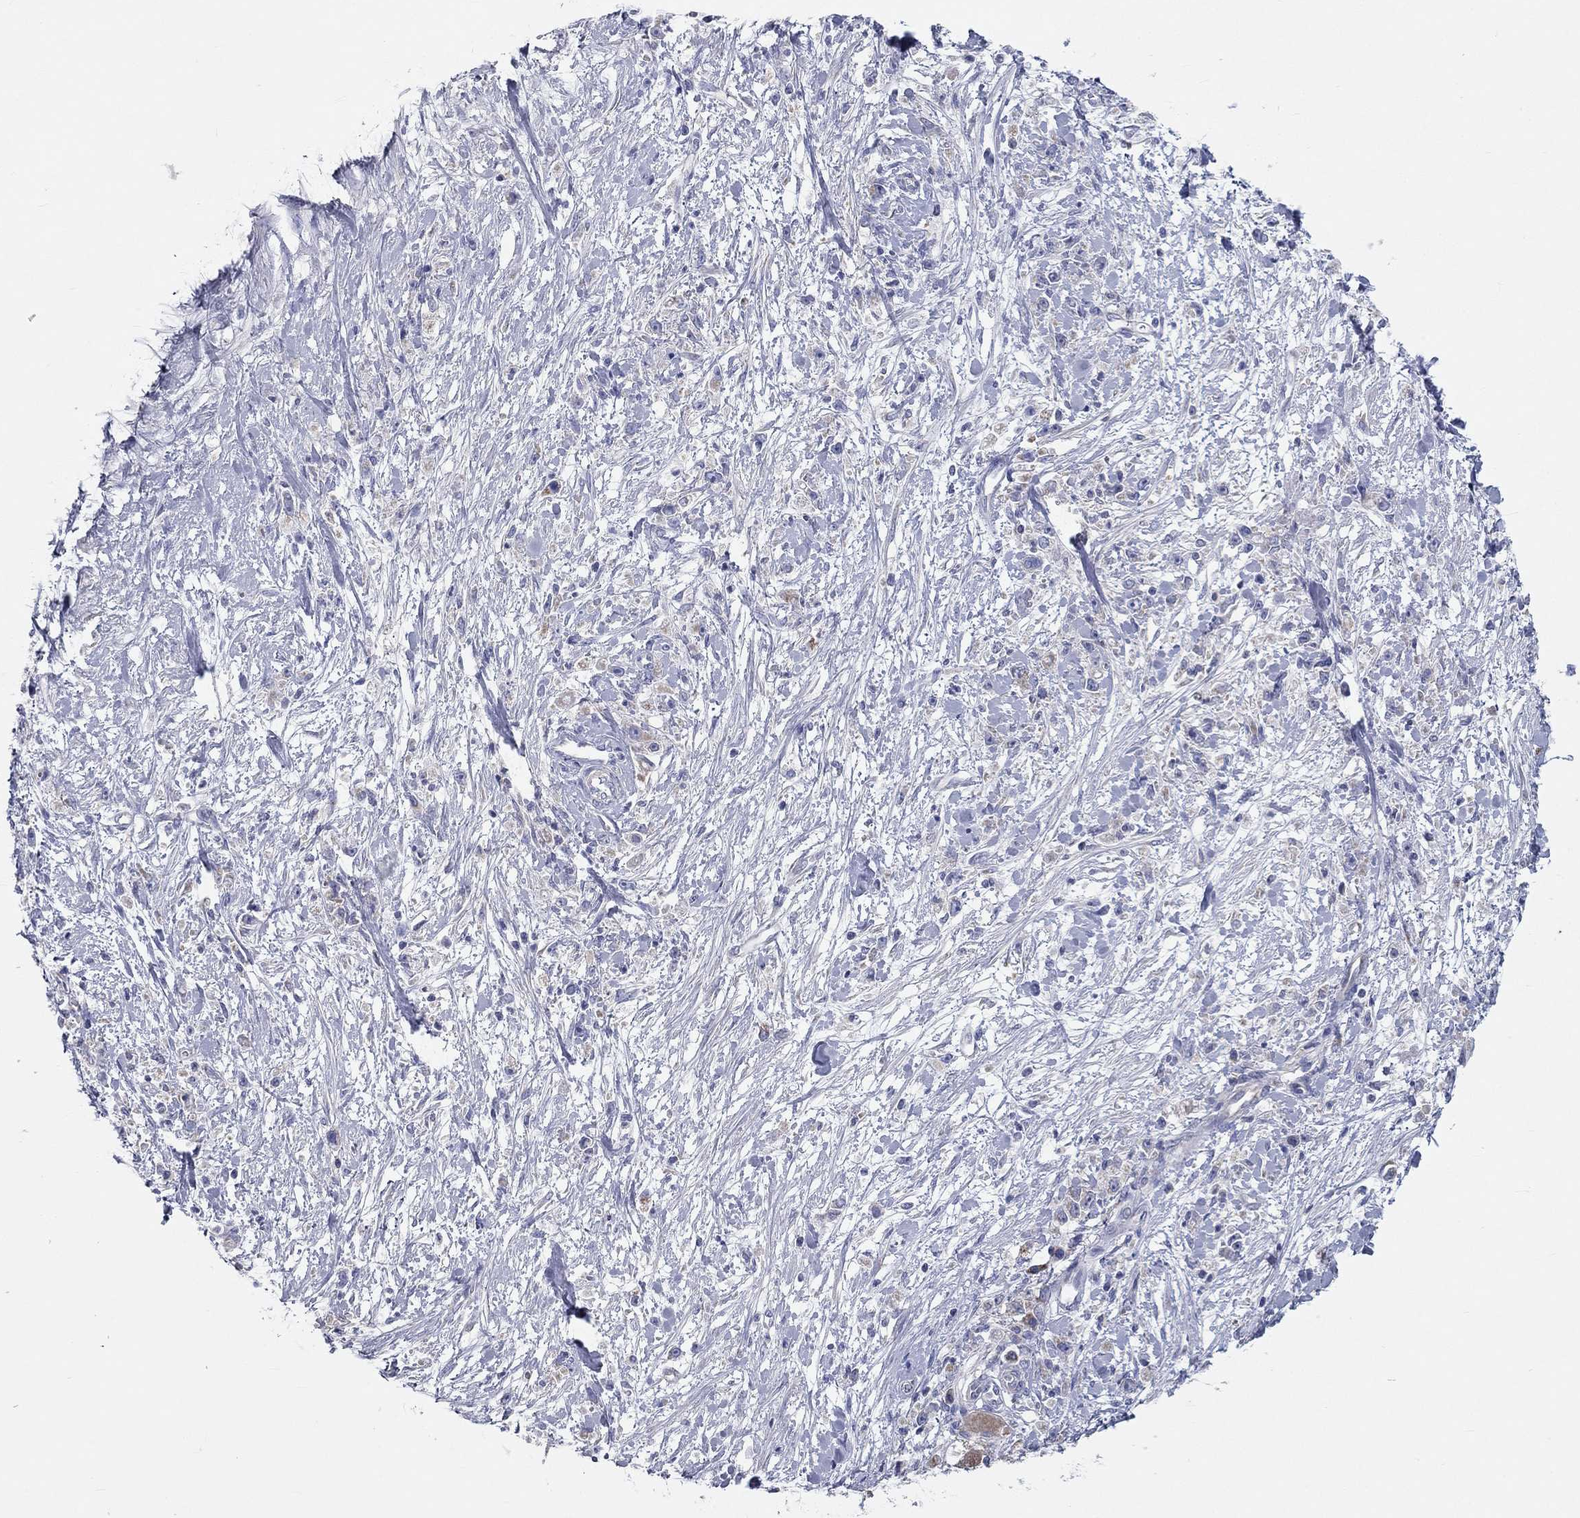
{"staining": {"intensity": "negative", "quantity": "none", "location": "none"}, "tissue": "stomach cancer", "cell_type": "Tumor cells", "image_type": "cancer", "snomed": [{"axis": "morphology", "description": "Adenocarcinoma, NOS"}, {"axis": "topography", "description": "Stomach"}], "caption": "Stomach cancer (adenocarcinoma) was stained to show a protein in brown. There is no significant expression in tumor cells.", "gene": "RCAN1", "patient": {"sex": "female", "age": 59}}